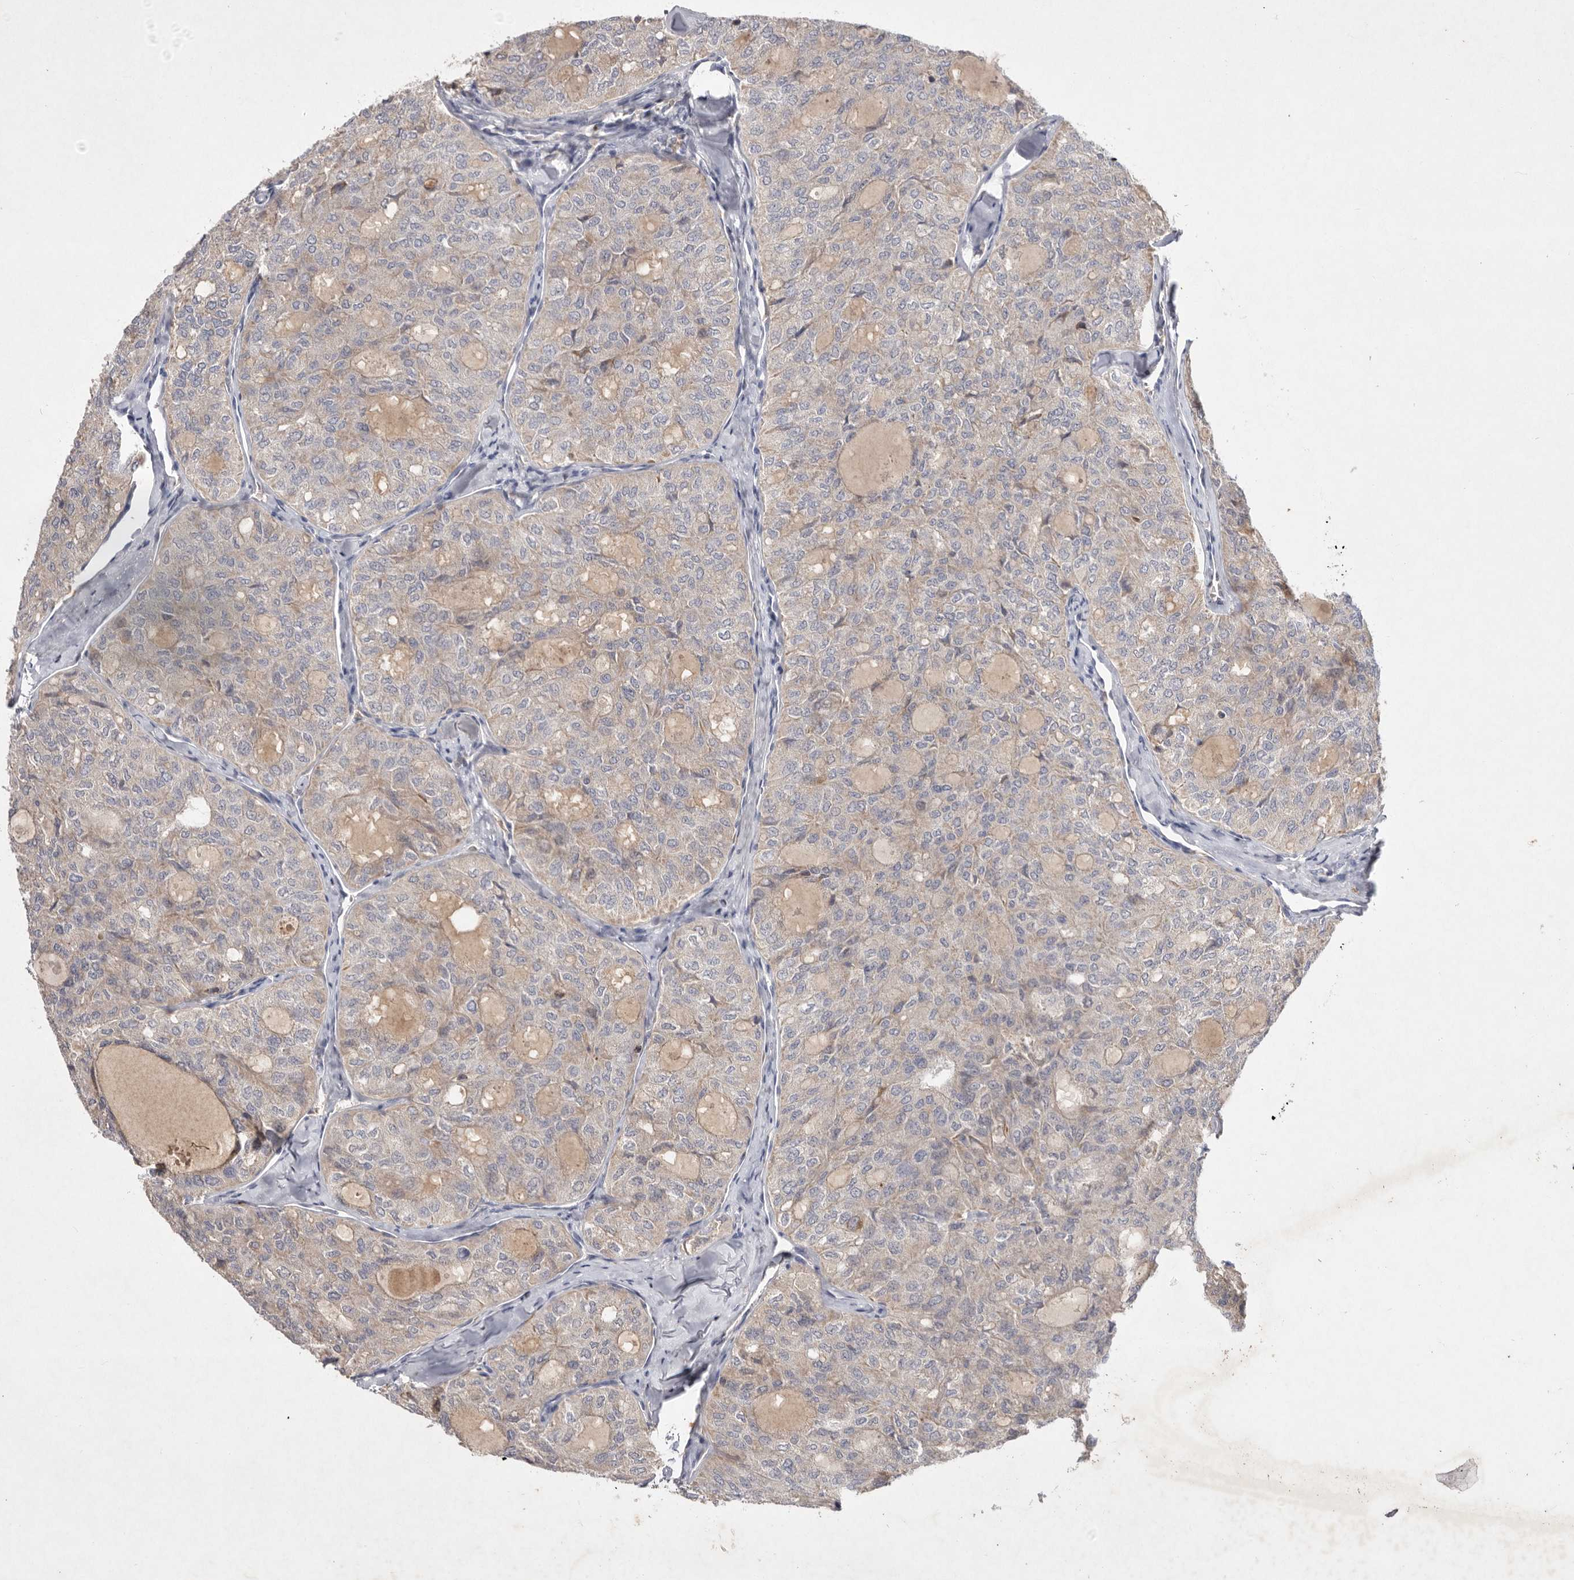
{"staining": {"intensity": "negative", "quantity": "none", "location": "none"}, "tissue": "thyroid cancer", "cell_type": "Tumor cells", "image_type": "cancer", "snomed": [{"axis": "morphology", "description": "Follicular adenoma carcinoma, NOS"}, {"axis": "topography", "description": "Thyroid gland"}], "caption": "Image shows no protein staining in tumor cells of thyroid cancer (follicular adenoma carcinoma) tissue. (Immunohistochemistry (ihc), brightfield microscopy, high magnification).", "gene": "TNFSF14", "patient": {"sex": "male", "age": 75}}